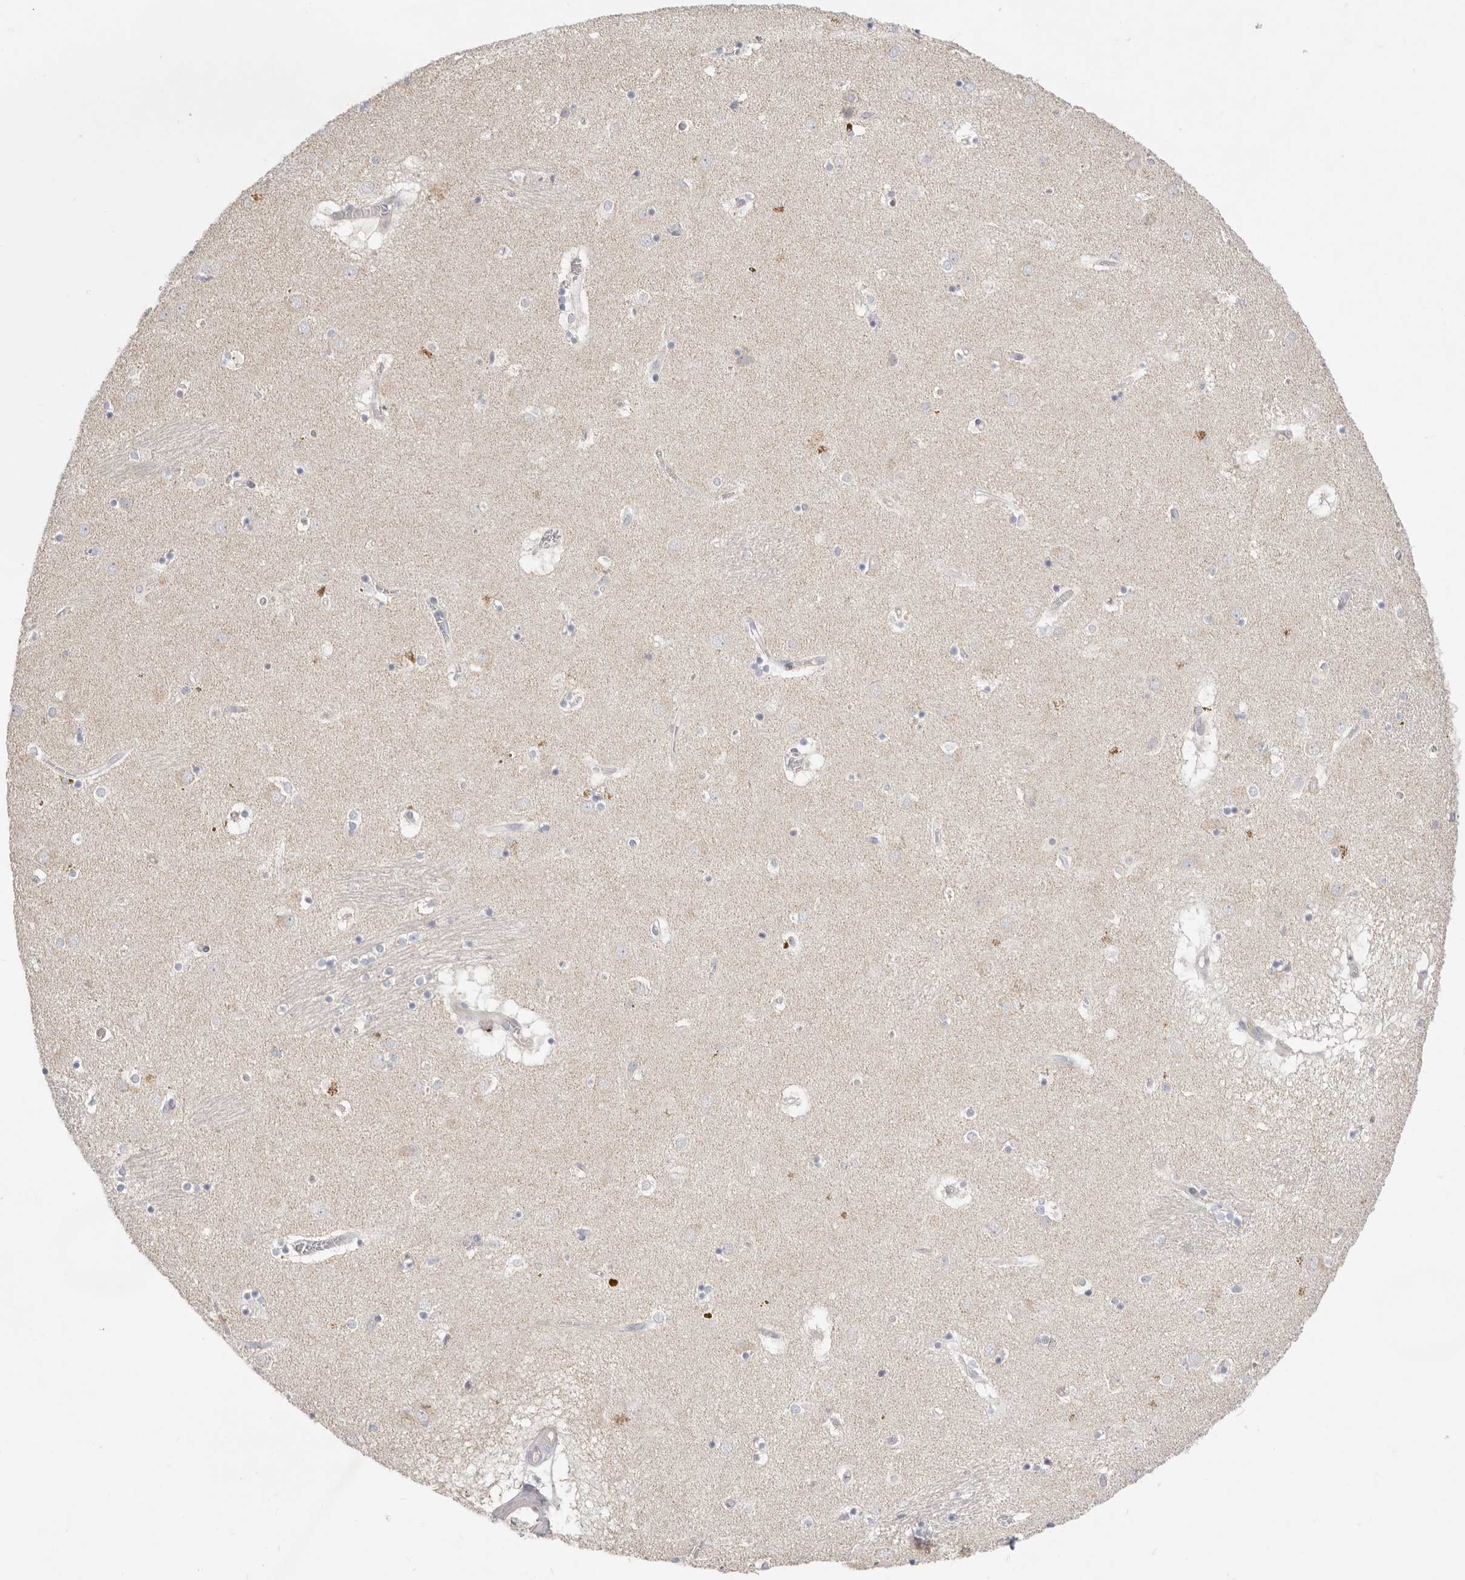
{"staining": {"intensity": "negative", "quantity": "none", "location": "none"}, "tissue": "caudate", "cell_type": "Glial cells", "image_type": "normal", "snomed": [{"axis": "morphology", "description": "Normal tissue, NOS"}, {"axis": "topography", "description": "Lateral ventricle wall"}], "caption": "Photomicrograph shows no significant protein staining in glial cells of benign caudate.", "gene": "USH1C", "patient": {"sex": "male", "age": 70}}